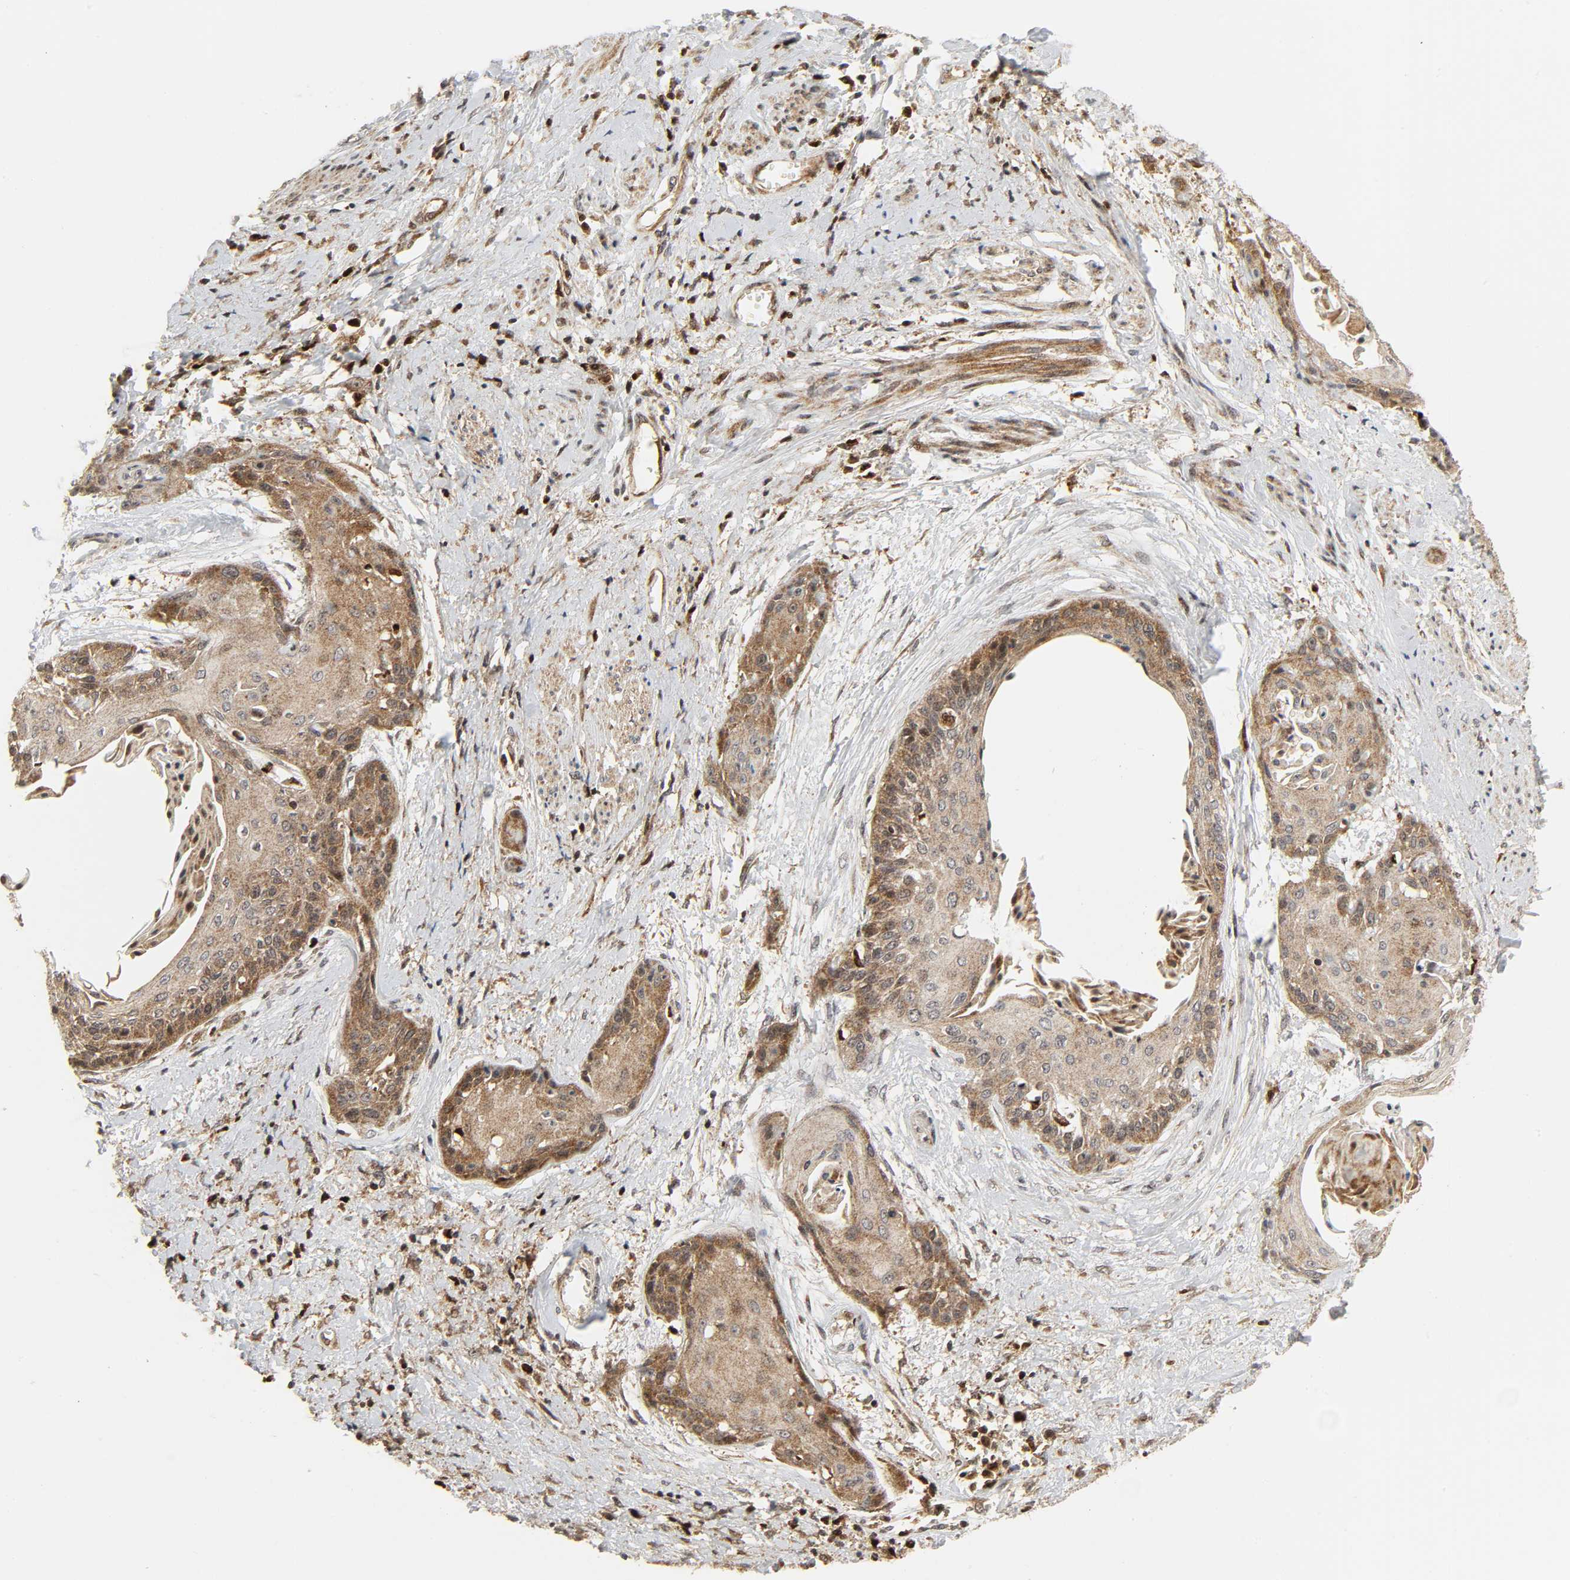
{"staining": {"intensity": "moderate", "quantity": ">75%", "location": "cytoplasmic/membranous"}, "tissue": "cervical cancer", "cell_type": "Tumor cells", "image_type": "cancer", "snomed": [{"axis": "morphology", "description": "Squamous cell carcinoma, NOS"}, {"axis": "topography", "description": "Cervix"}], "caption": "Brown immunohistochemical staining in human cervical cancer exhibits moderate cytoplasmic/membranous expression in about >75% of tumor cells.", "gene": "CHUK", "patient": {"sex": "female", "age": 57}}